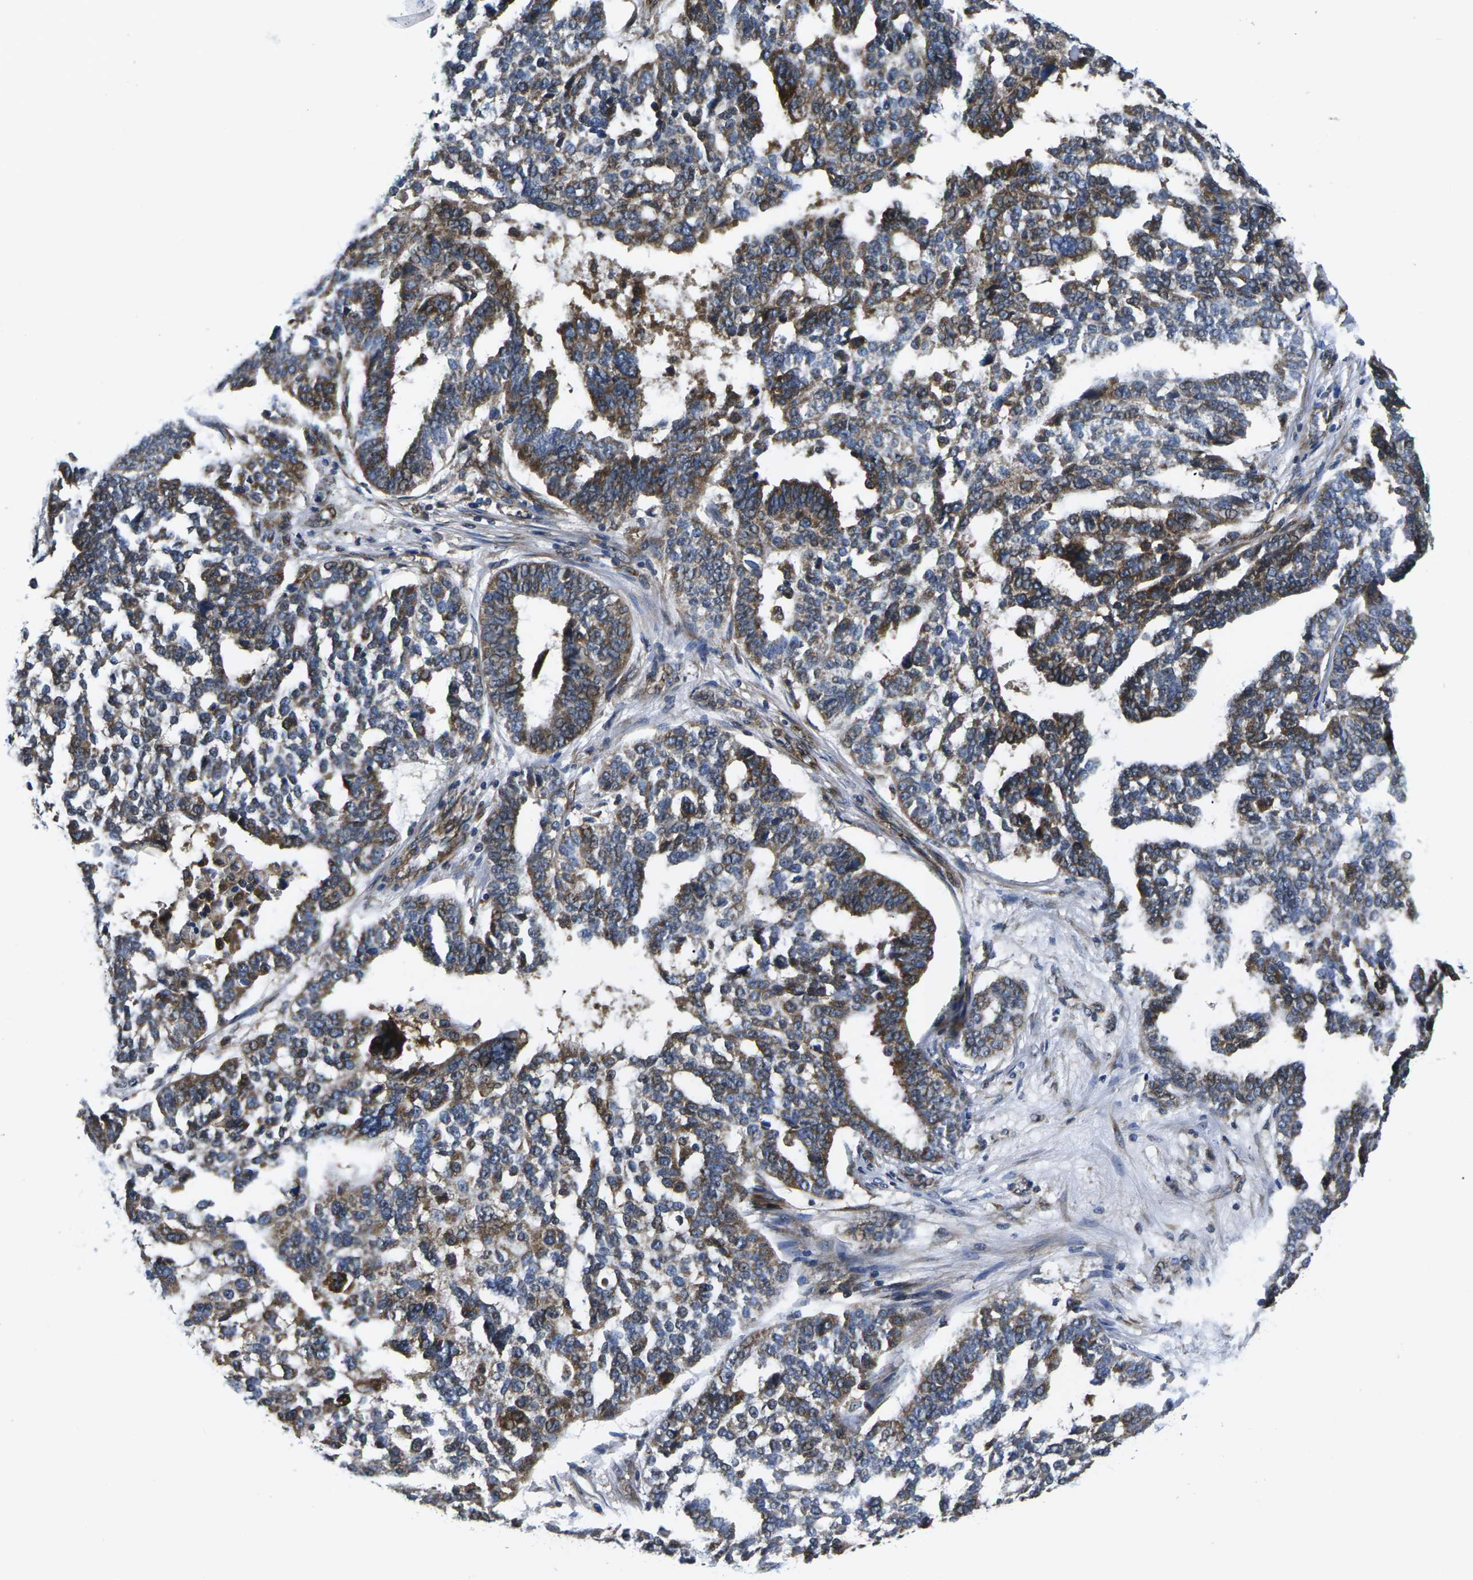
{"staining": {"intensity": "strong", "quantity": "25%-75%", "location": "cytoplasmic/membranous"}, "tissue": "ovarian cancer", "cell_type": "Tumor cells", "image_type": "cancer", "snomed": [{"axis": "morphology", "description": "Cystadenocarcinoma, serous, NOS"}, {"axis": "topography", "description": "Ovary"}], "caption": "A high amount of strong cytoplasmic/membranous staining is present in about 25%-75% of tumor cells in ovarian cancer tissue.", "gene": "EIF4E", "patient": {"sex": "female", "age": 59}}